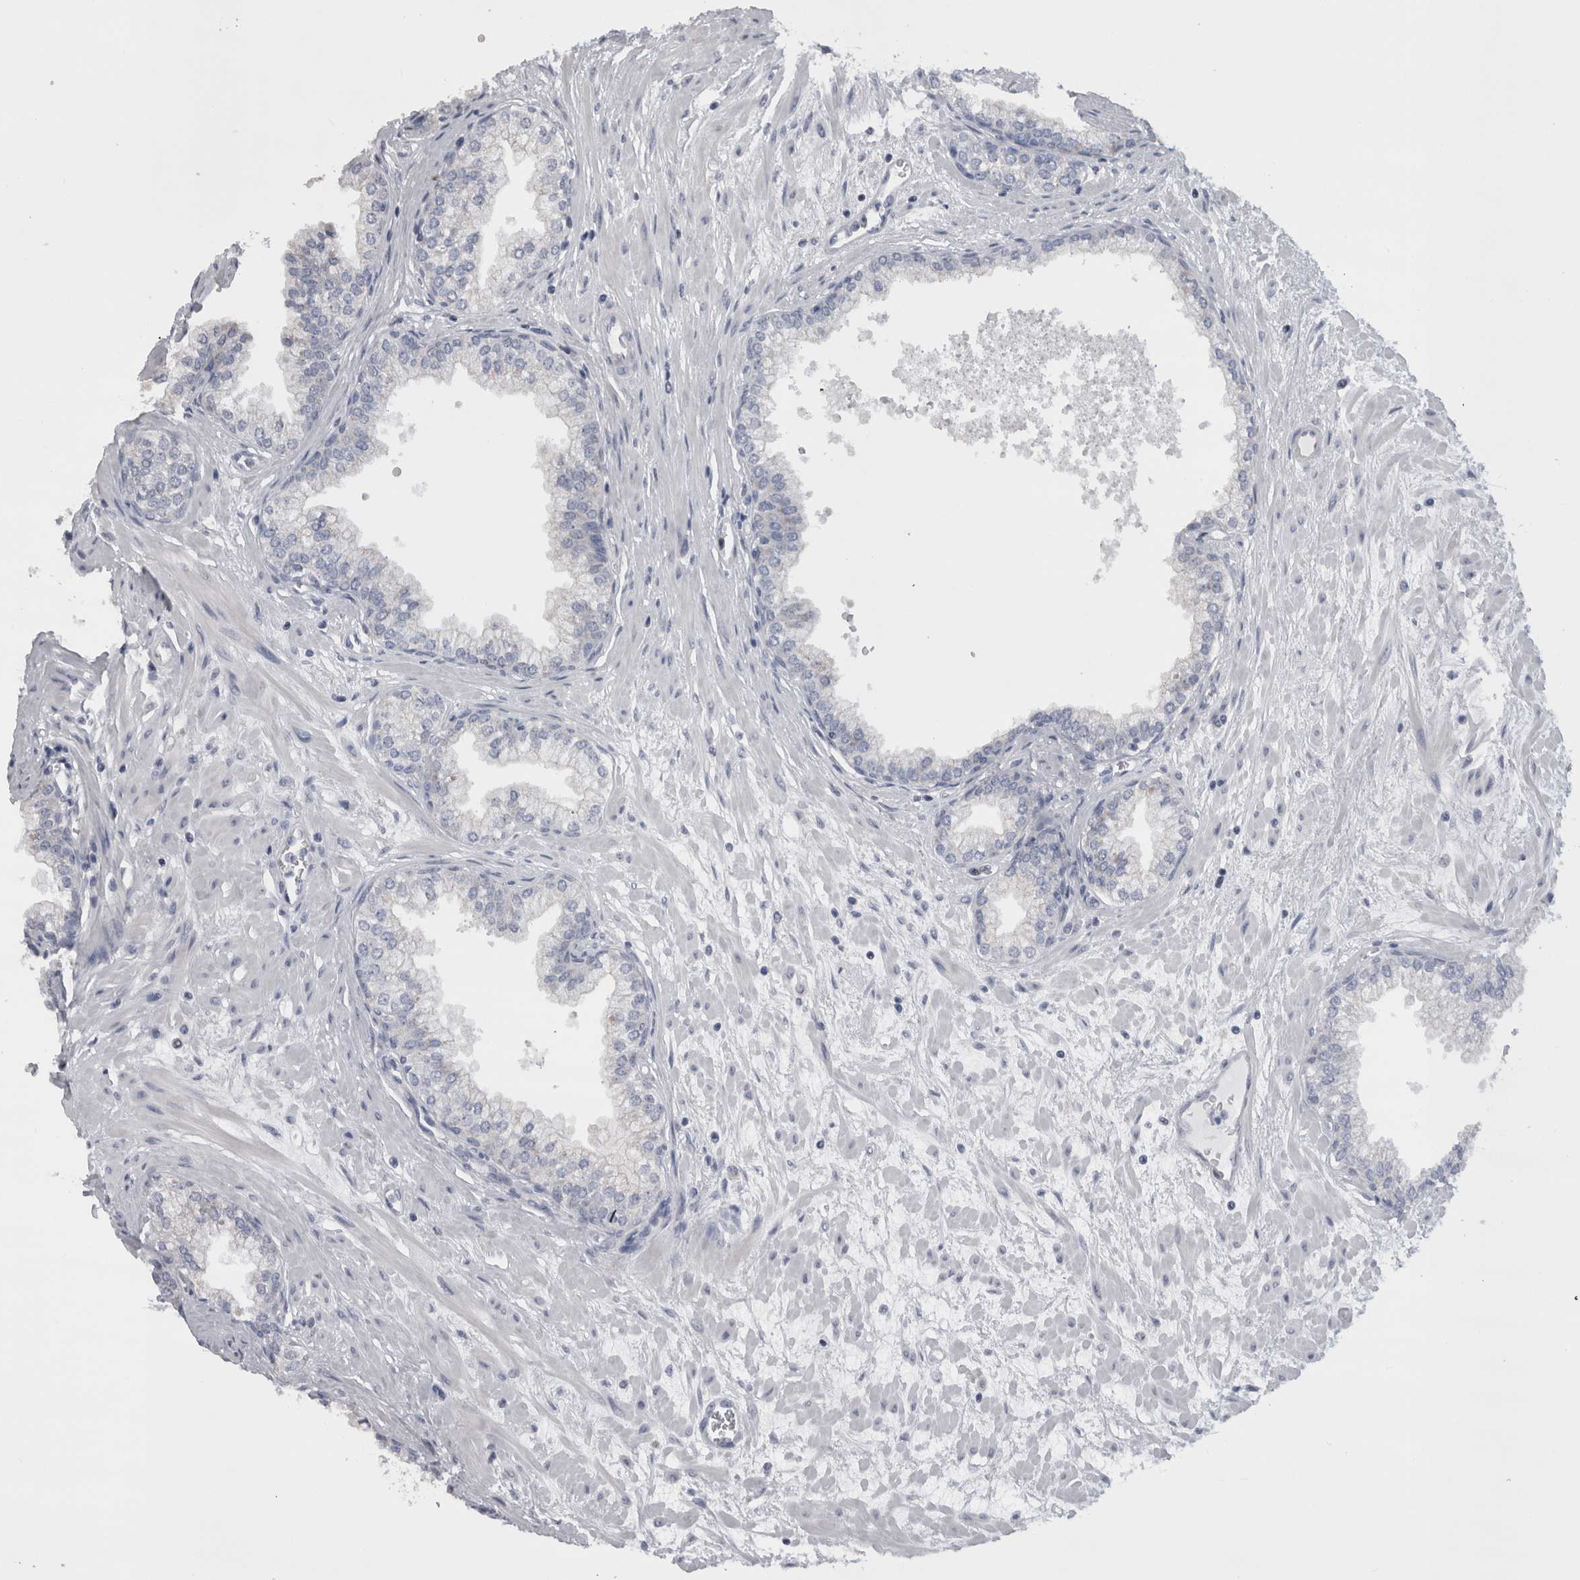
{"staining": {"intensity": "weak", "quantity": "<25%", "location": "cytoplasmic/membranous"}, "tissue": "prostate", "cell_type": "Glandular cells", "image_type": "normal", "snomed": [{"axis": "morphology", "description": "Normal tissue, NOS"}, {"axis": "morphology", "description": "Urothelial carcinoma, Low grade"}, {"axis": "topography", "description": "Urinary bladder"}, {"axis": "topography", "description": "Prostate"}], "caption": "High power microscopy image of an IHC photomicrograph of normal prostate, revealing no significant staining in glandular cells. Nuclei are stained in blue.", "gene": "DHRS4", "patient": {"sex": "male", "age": 60}}